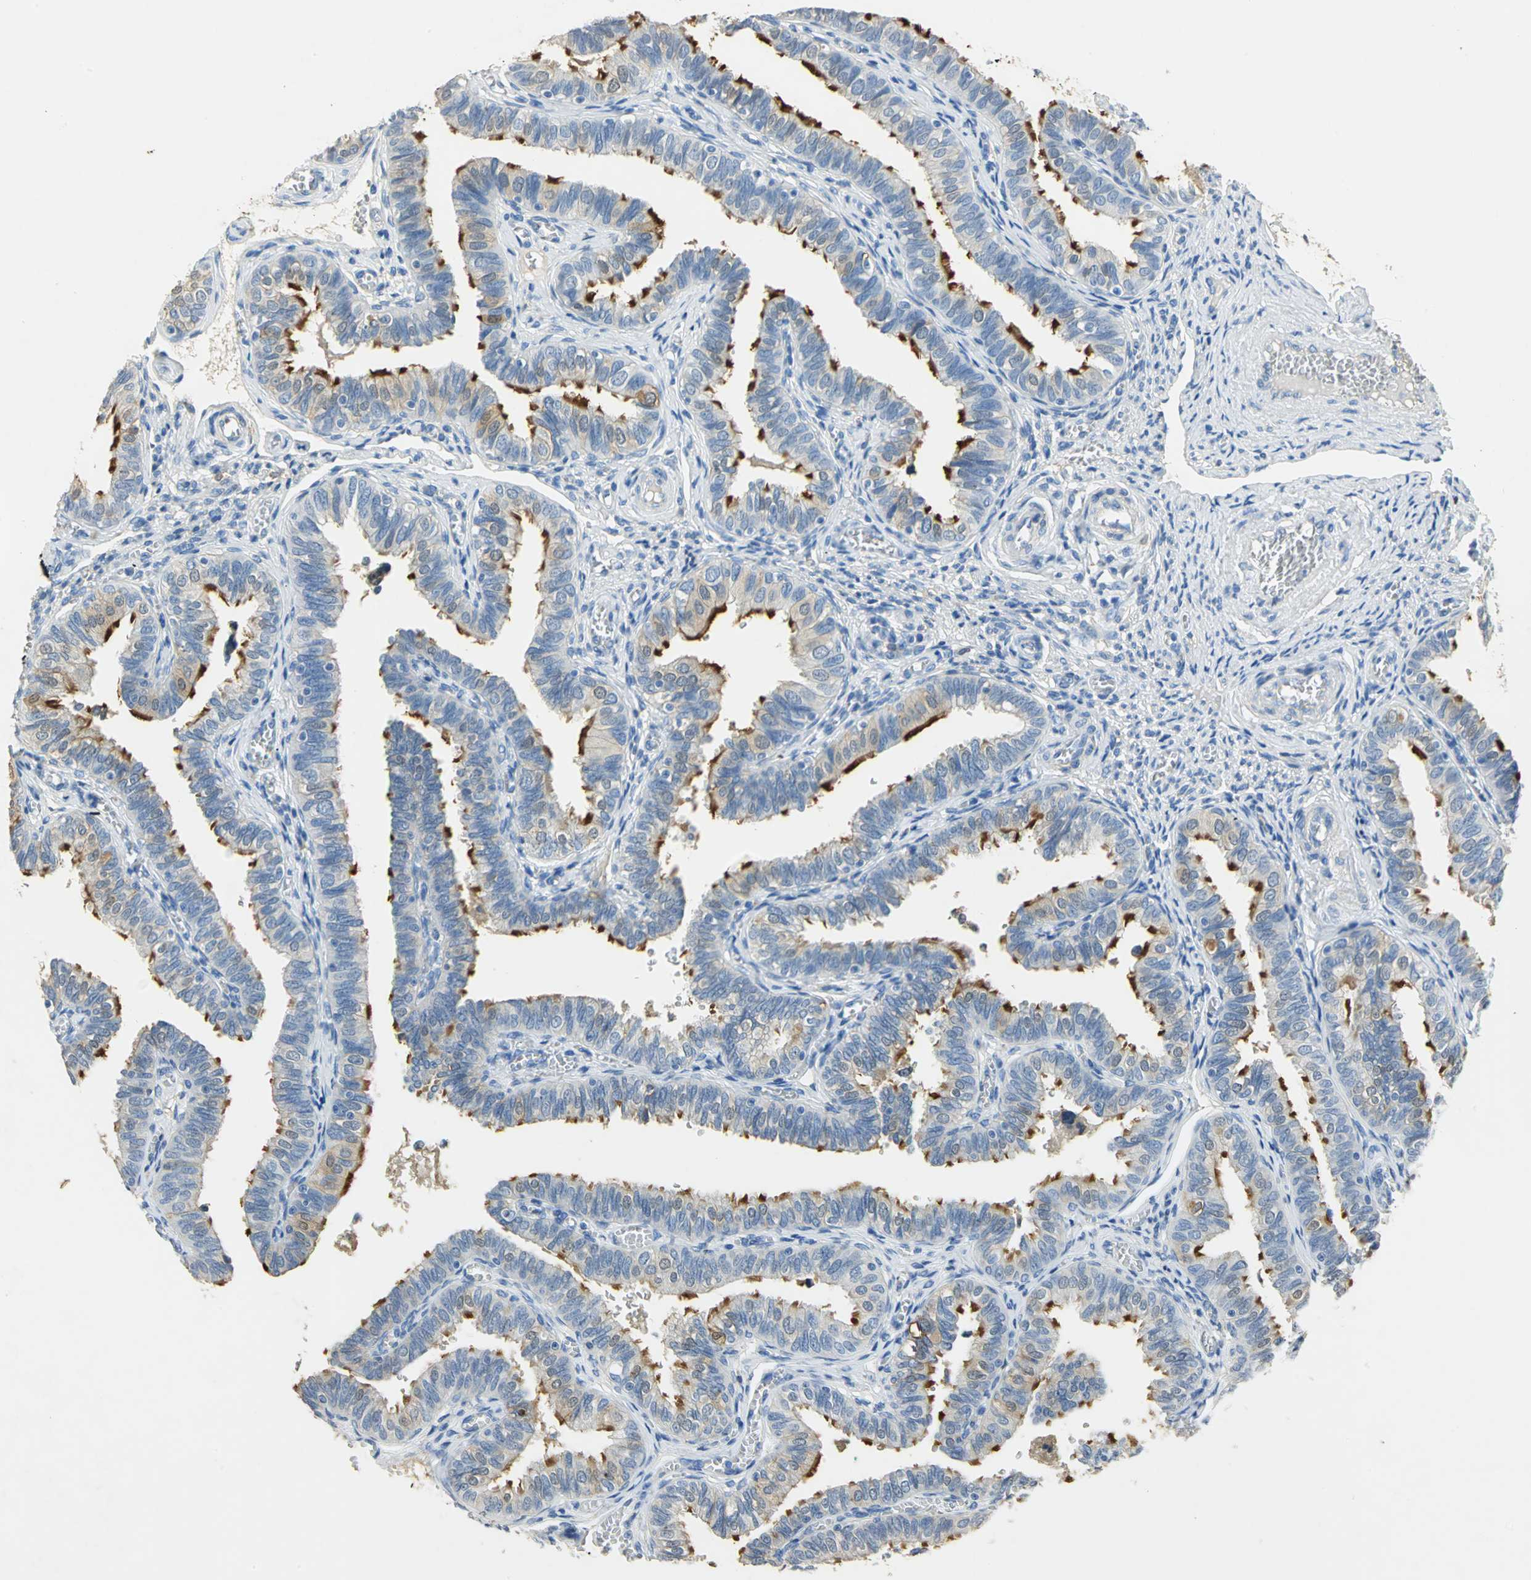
{"staining": {"intensity": "moderate", "quantity": "<25%", "location": "cytoplasmic/membranous"}, "tissue": "fallopian tube", "cell_type": "Glandular cells", "image_type": "normal", "snomed": [{"axis": "morphology", "description": "Normal tissue, NOS"}, {"axis": "topography", "description": "Fallopian tube"}], "caption": "Protein analysis of normal fallopian tube reveals moderate cytoplasmic/membranous expression in approximately <25% of glandular cells. (DAB (3,3'-diaminobenzidine) = brown stain, brightfield microscopy at high magnification).", "gene": "ANXA4", "patient": {"sex": "female", "age": 46}}